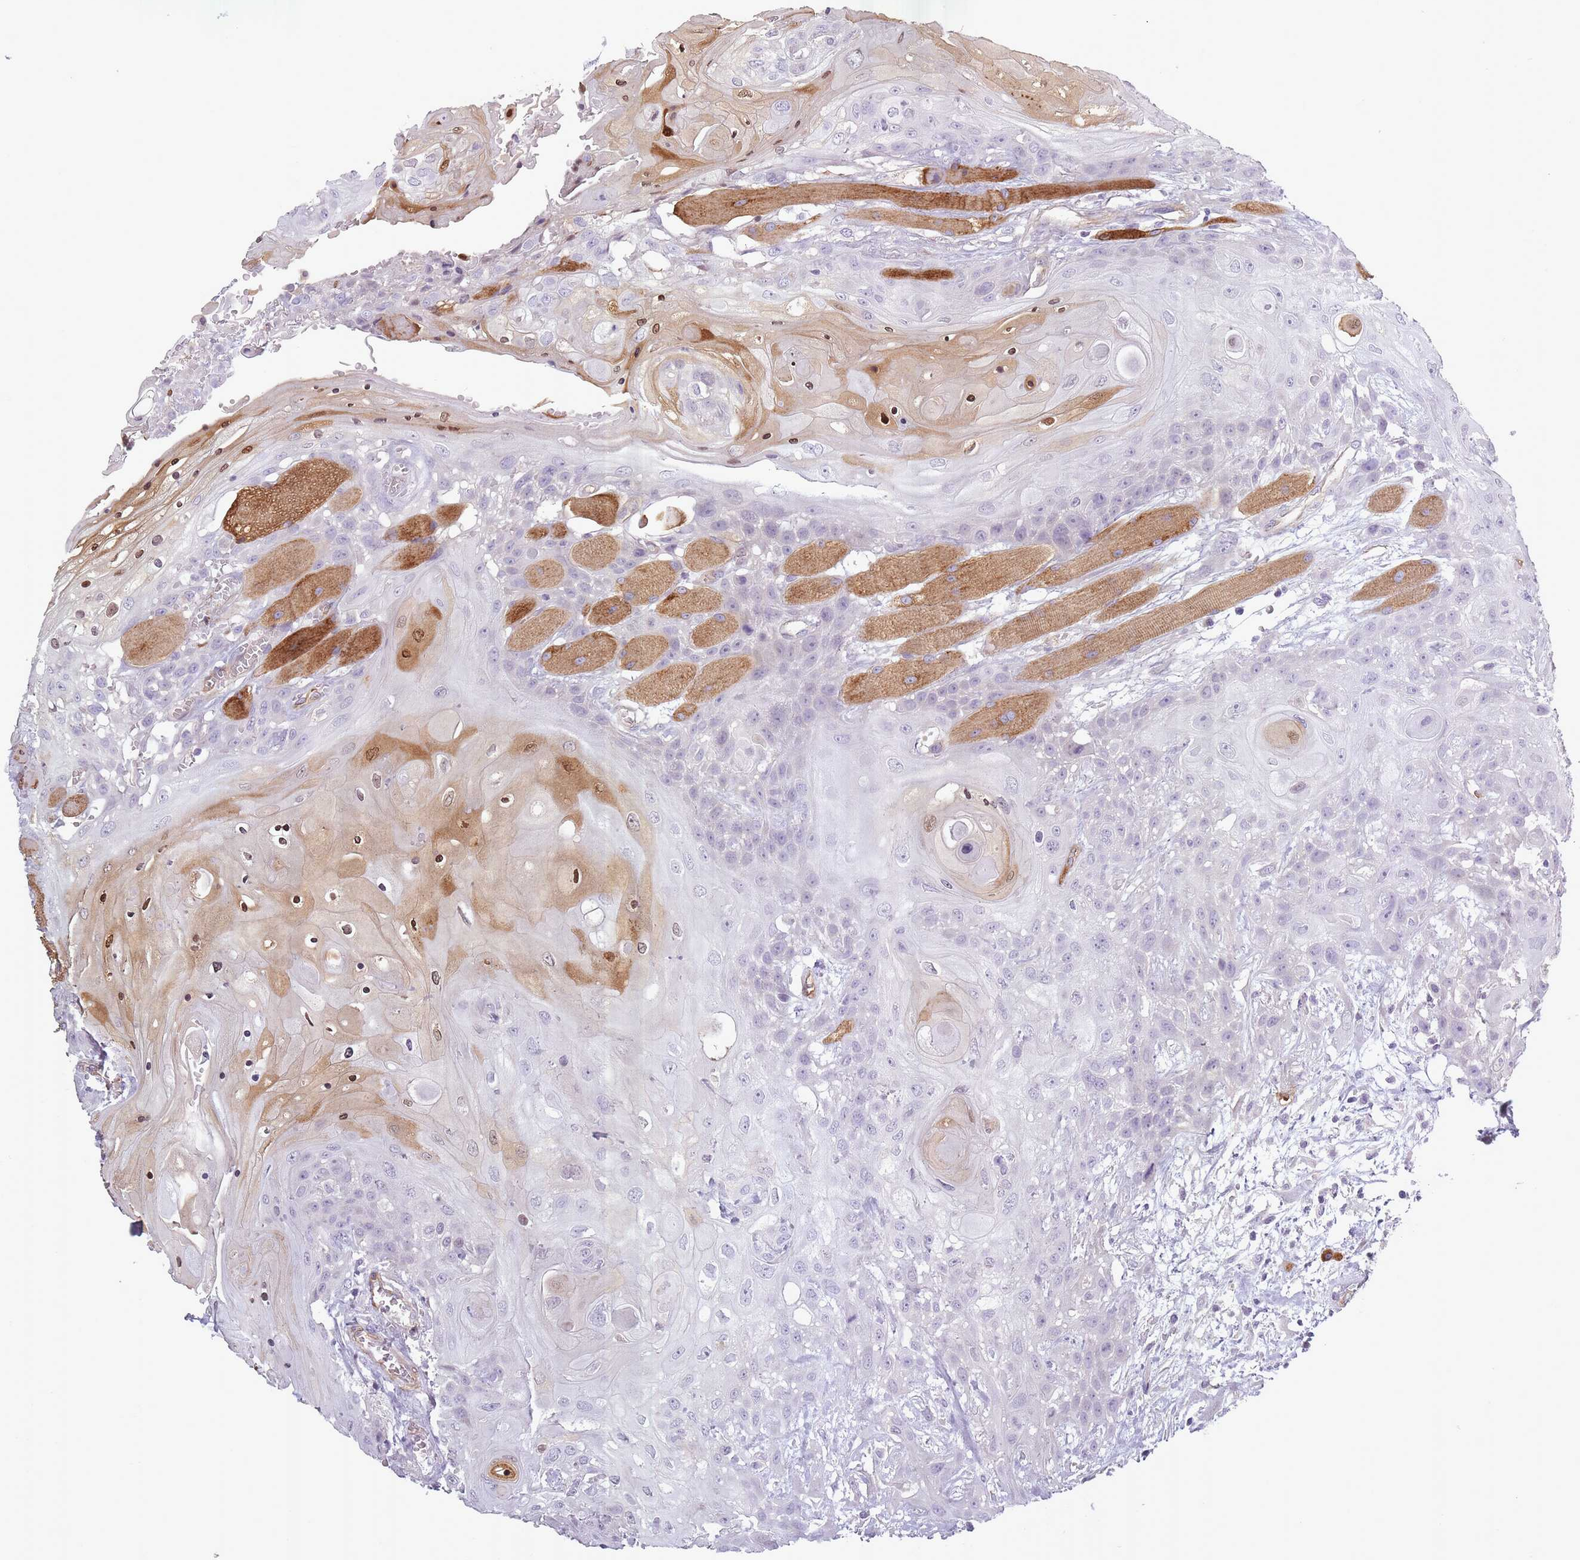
{"staining": {"intensity": "negative", "quantity": "none", "location": "none"}, "tissue": "head and neck cancer", "cell_type": "Tumor cells", "image_type": "cancer", "snomed": [{"axis": "morphology", "description": "Squamous cell carcinoma, NOS"}, {"axis": "topography", "description": "Head-Neck"}], "caption": "Immunohistochemistry (IHC) histopathology image of neoplastic tissue: human head and neck squamous cell carcinoma stained with DAB (3,3'-diaminobenzidine) exhibits no significant protein positivity in tumor cells. Nuclei are stained in blue.", "gene": "SLC8A2", "patient": {"sex": "female", "age": 43}}